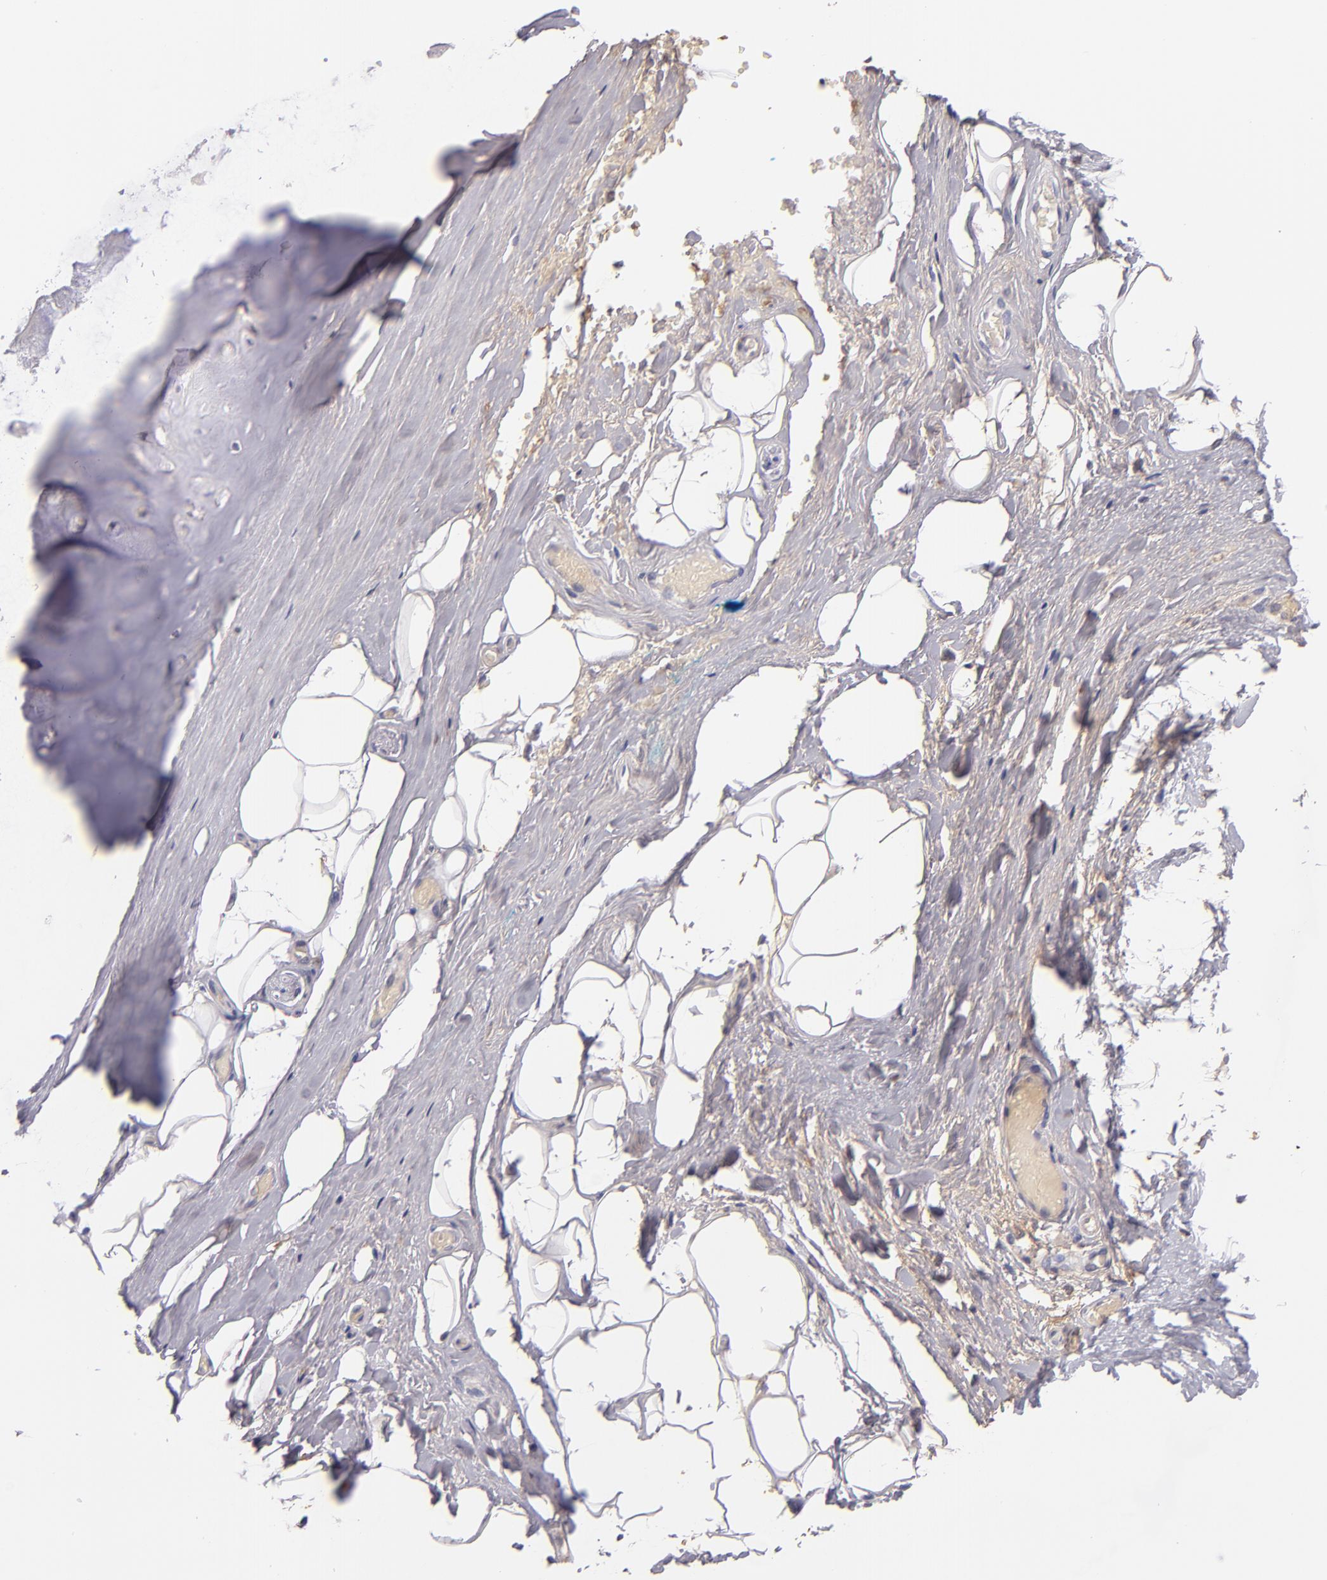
{"staining": {"intensity": "moderate", "quantity": ">75%", "location": "cytoplasmic/membranous"}, "tissue": "nasopharynx", "cell_type": "Respiratory epithelial cells", "image_type": "normal", "snomed": [{"axis": "morphology", "description": "Normal tissue, NOS"}, {"axis": "topography", "description": "Nasopharynx"}], "caption": "Approximately >75% of respiratory epithelial cells in normal nasopharynx display moderate cytoplasmic/membranous protein positivity as visualized by brown immunohistochemical staining.", "gene": "SERPINC1", "patient": {"sex": "male", "age": 56}}